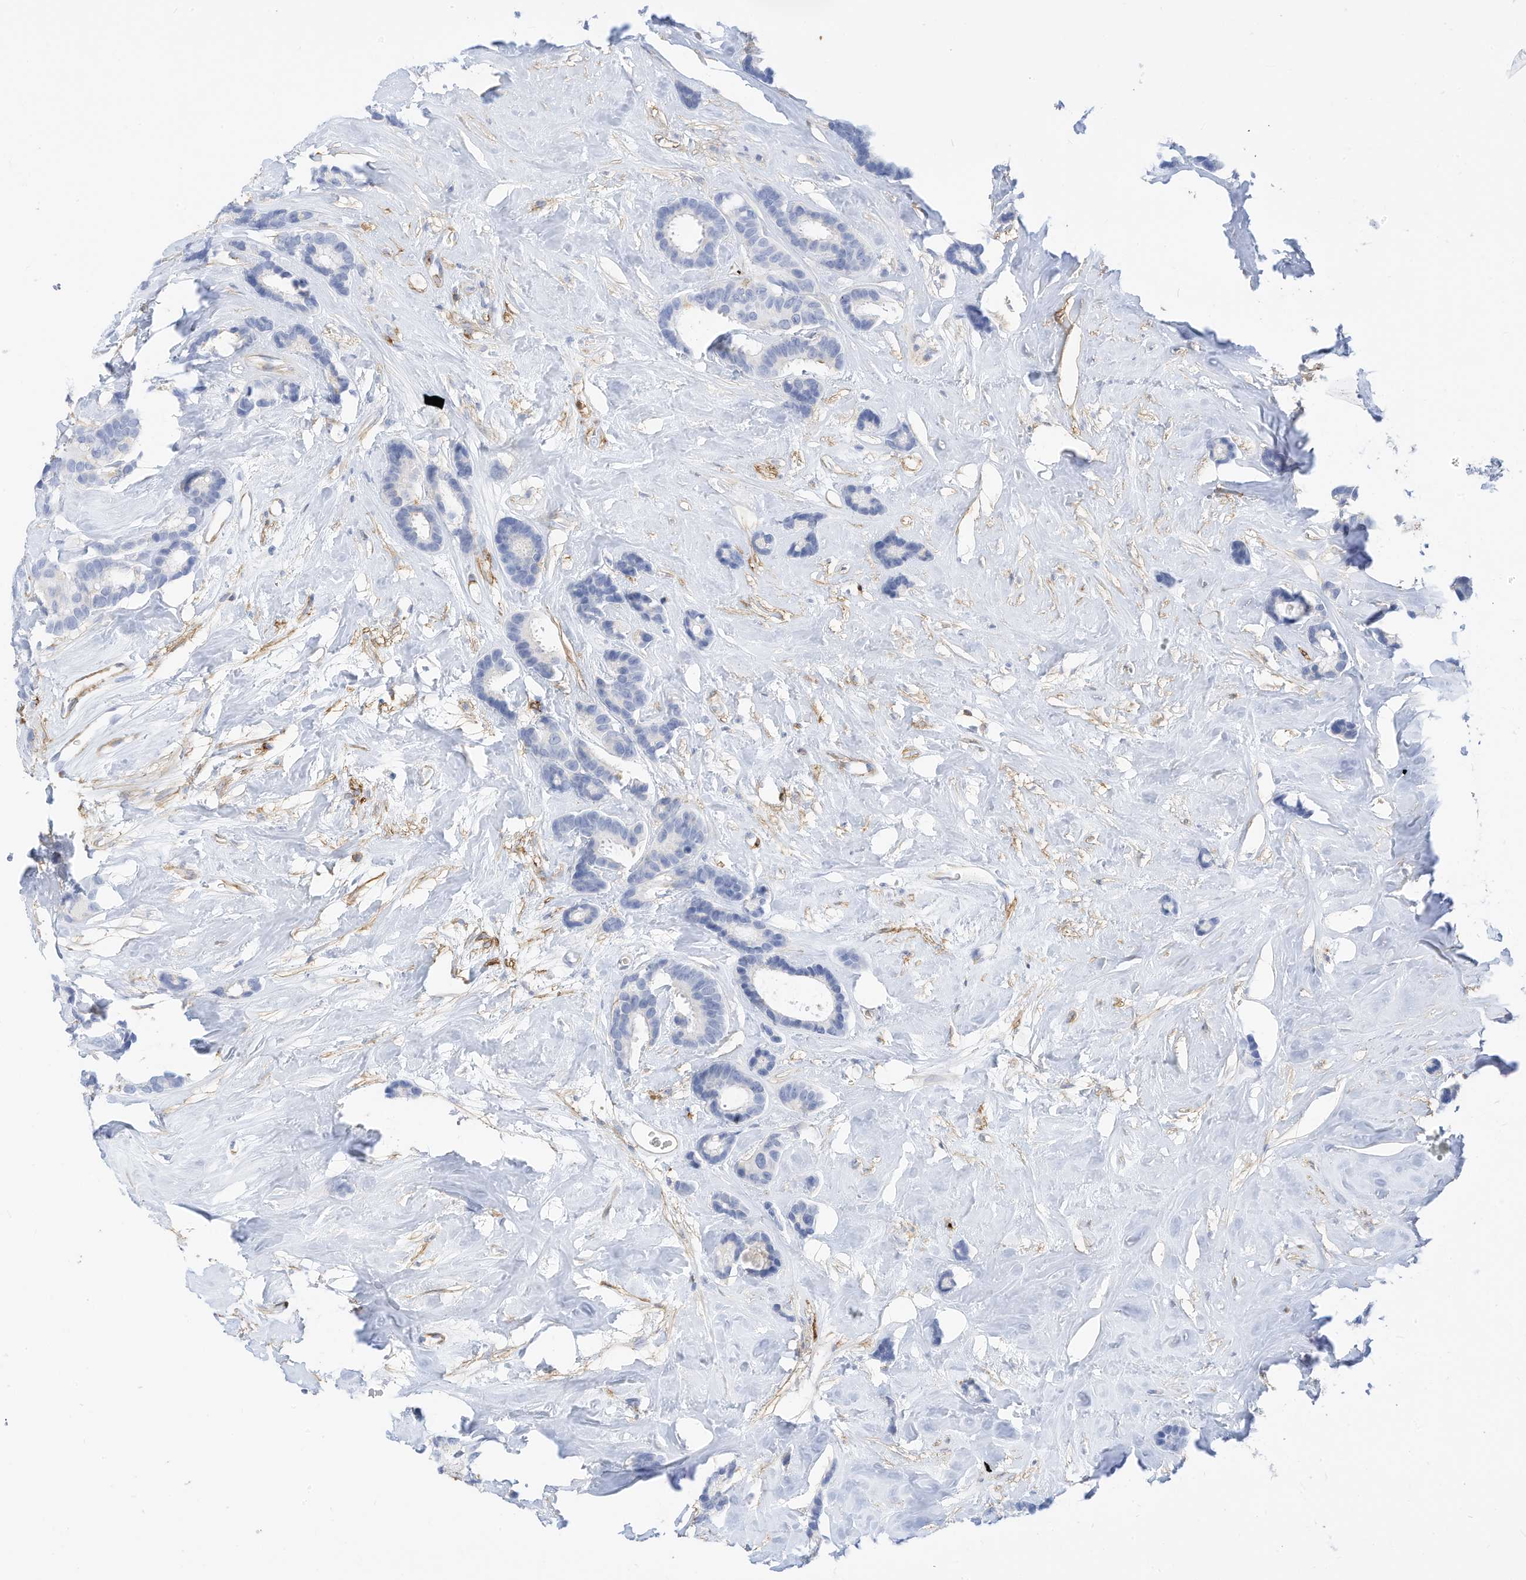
{"staining": {"intensity": "negative", "quantity": "none", "location": "none"}, "tissue": "breast cancer", "cell_type": "Tumor cells", "image_type": "cancer", "snomed": [{"axis": "morphology", "description": "Duct carcinoma"}, {"axis": "topography", "description": "Breast"}], "caption": "Intraductal carcinoma (breast) stained for a protein using IHC shows no expression tumor cells.", "gene": "TXNDC9", "patient": {"sex": "female", "age": 87}}